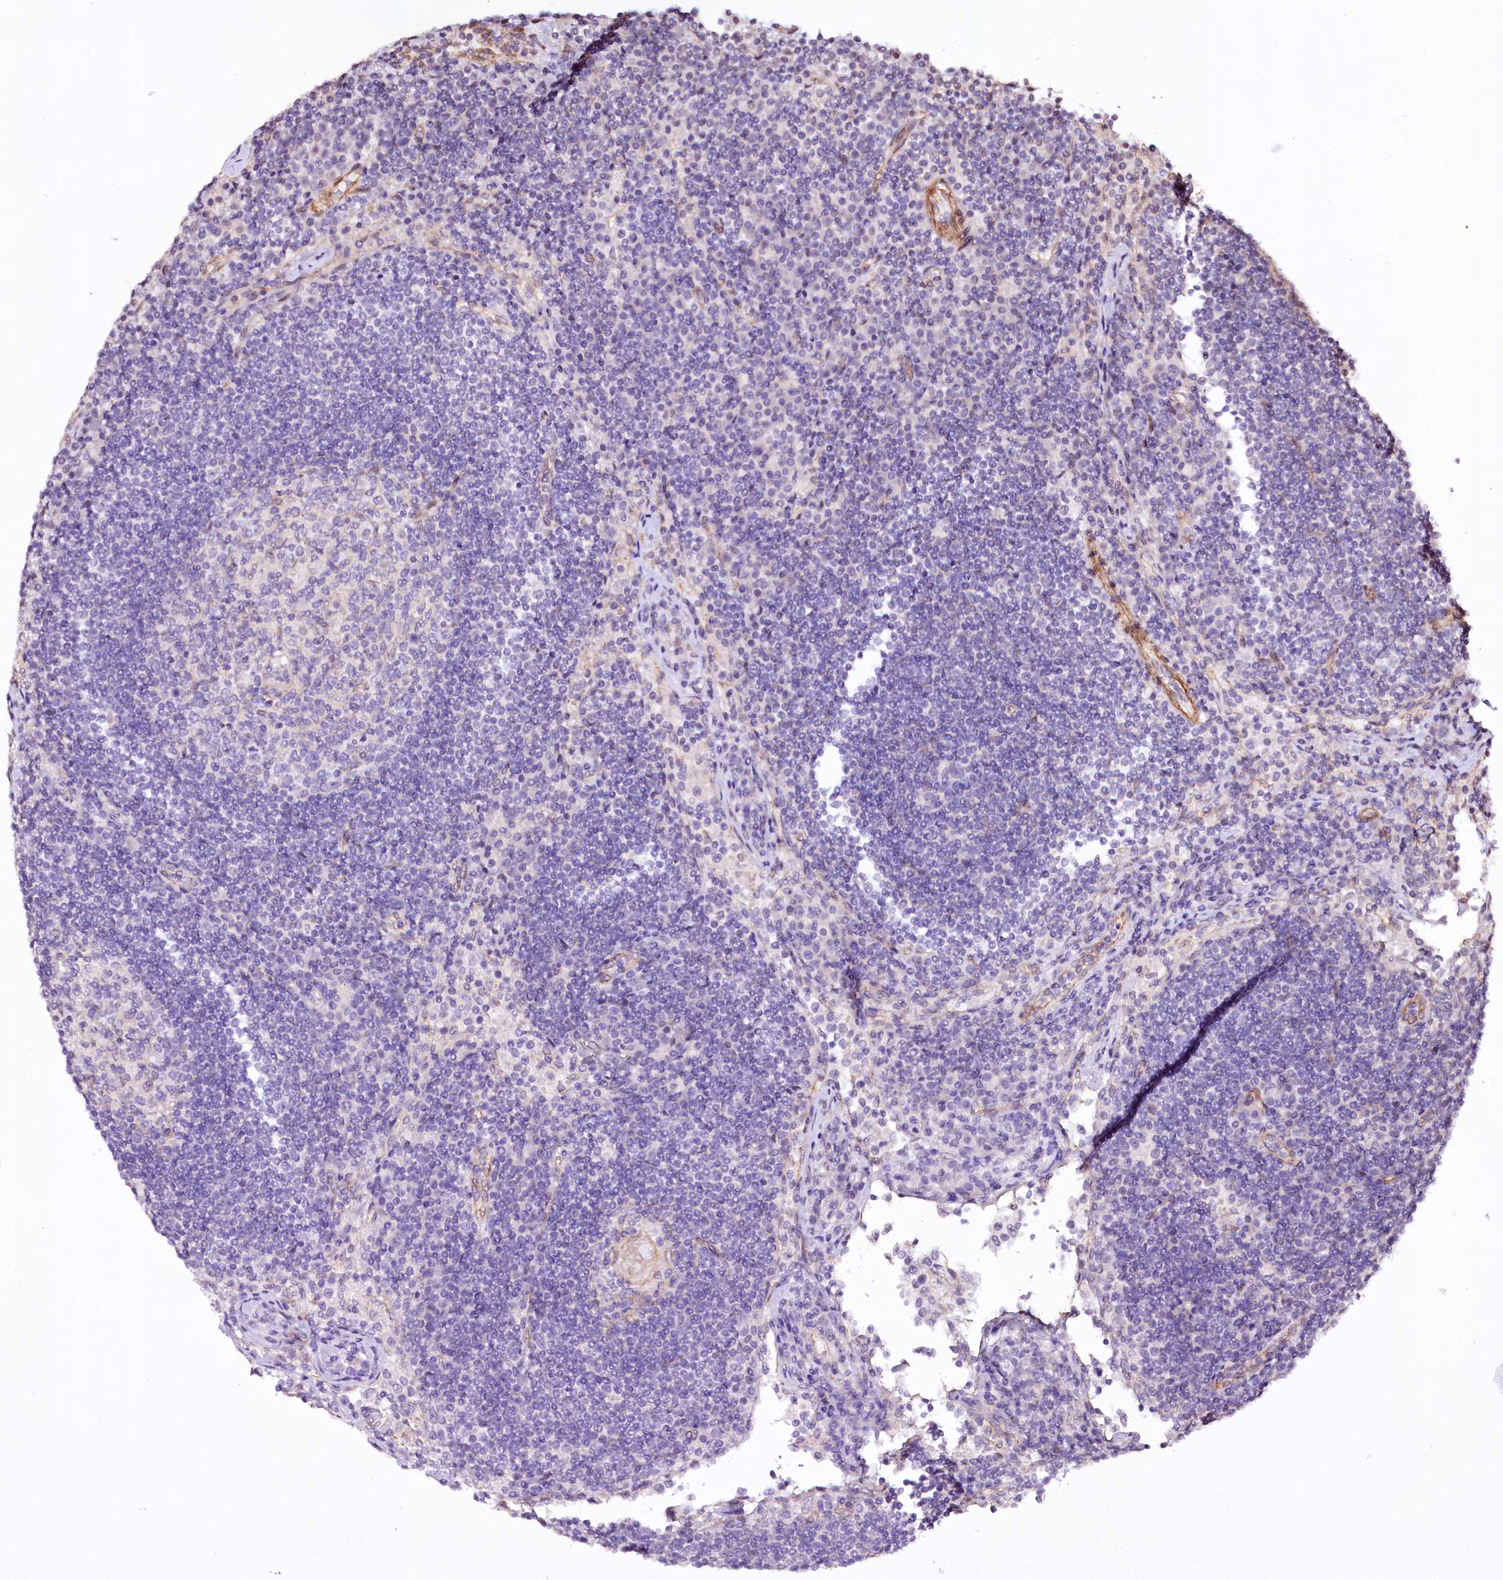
{"staining": {"intensity": "negative", "quantity": "none", "location": "none"}, "tissue": "lymph node", "cell_type": "Germinal center cells", "image_type": "normal", "snomed": [{"axis": "morphology", "description": "Normal tissue, NOS"}, {"axis": "topography", "description": "Lymph node"}], "caption": "Lymph node stained for a protein using immunohistochemistry exhibits no staining germinal center cells.", "gene": "ST7", "patient": {"sex": "female", "age": 53}}